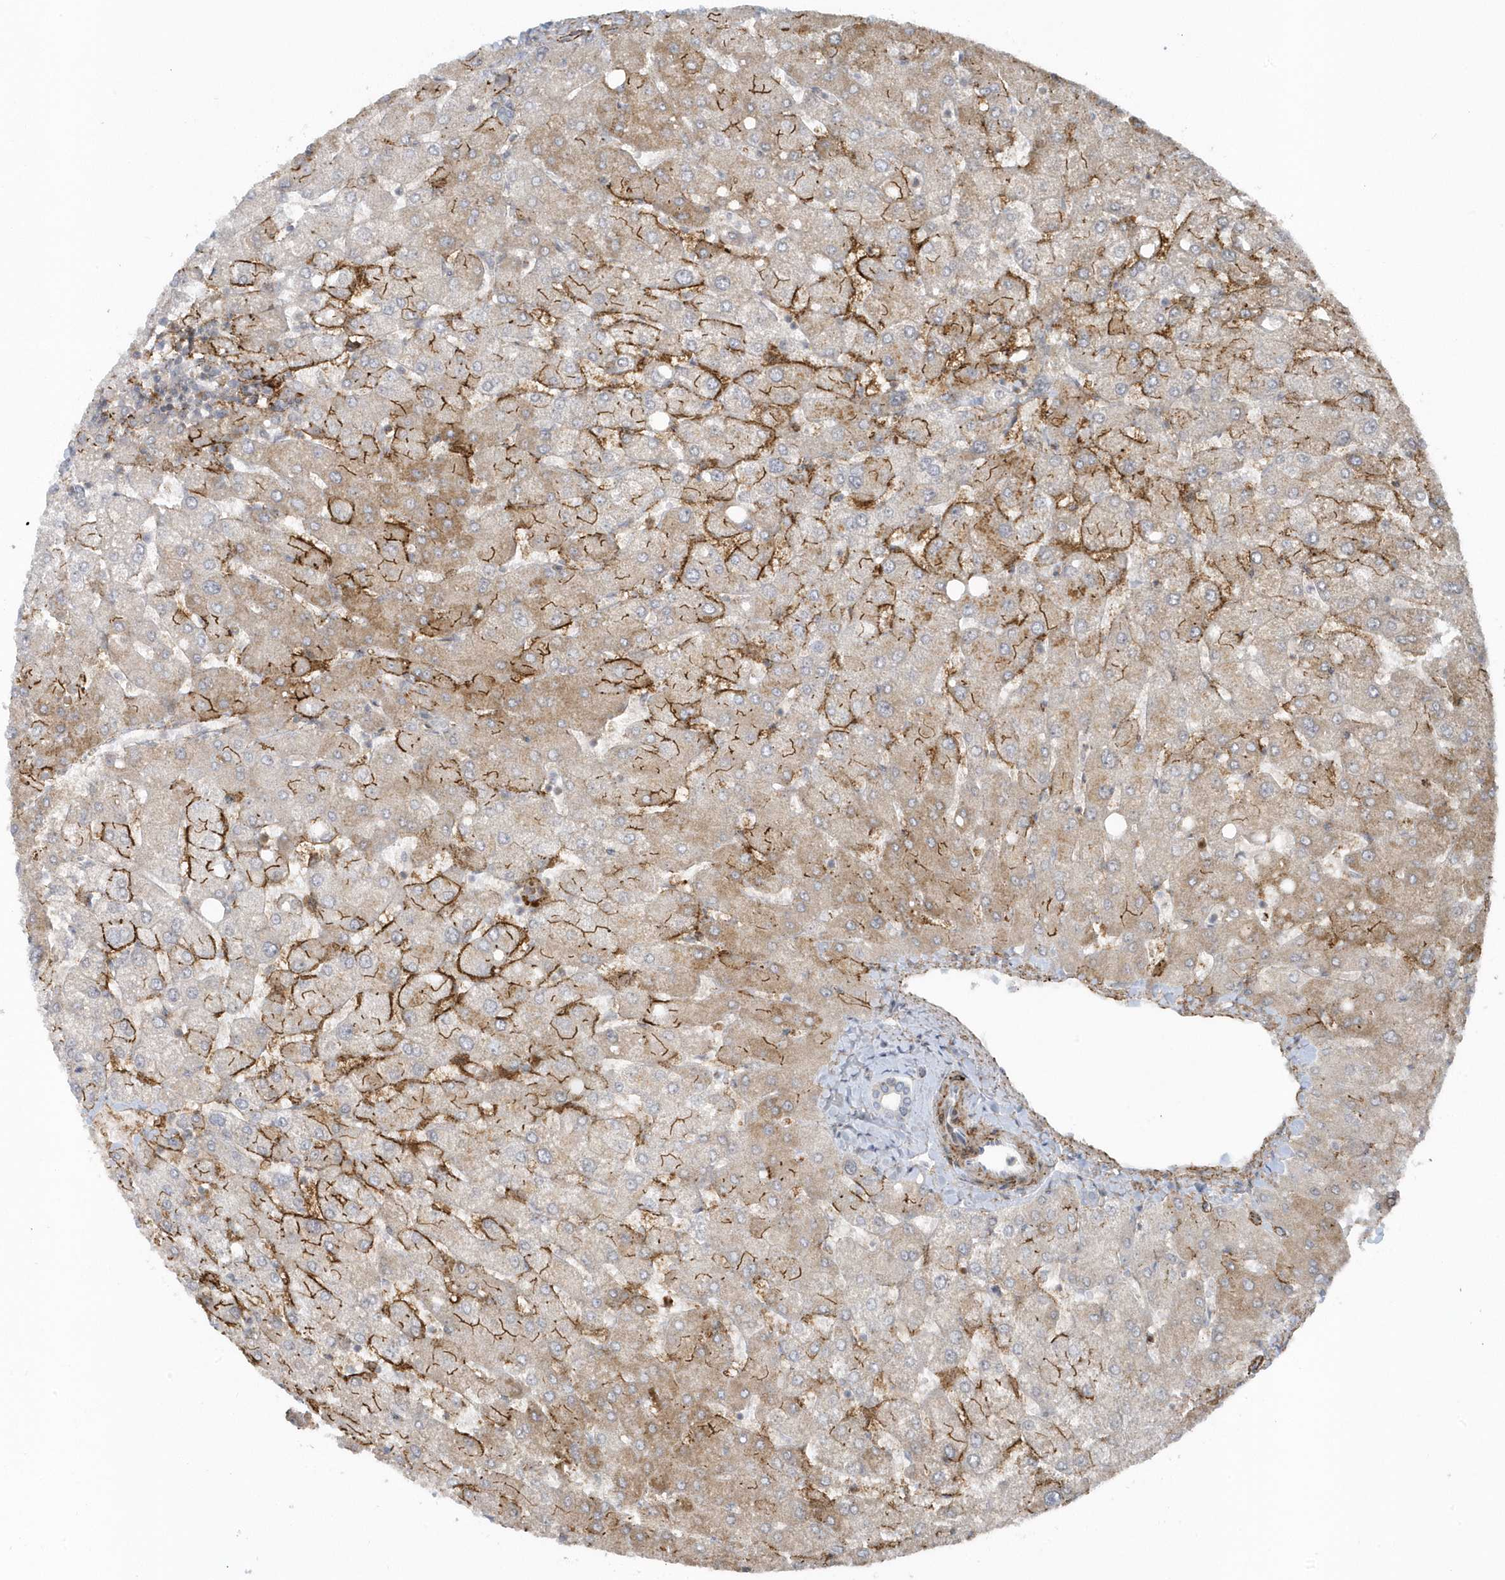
{"staining": {"intensity": "negative", "quantity": "none", "location": "none"}, "tissue": "liver", "cell_type": "Cholangiocytes", "image_type": "normal", "snomed": [{"axis": "morphology", "description": "Normal tissue, NOS"}, {"axis": "topography", "description": "Liver"}], "caption": "The histopathology image demonstrates no staining of cholangiocytes in unremarkable liver. Brightfield microscopy of immunohistochemistry stained with DAB (3,3'-diaminobenzidine) (brown) and hematoxylin (blue), captured at high magnification.", "gene": "CACNB2", "patient": {"sex": "female", "age": 54}}